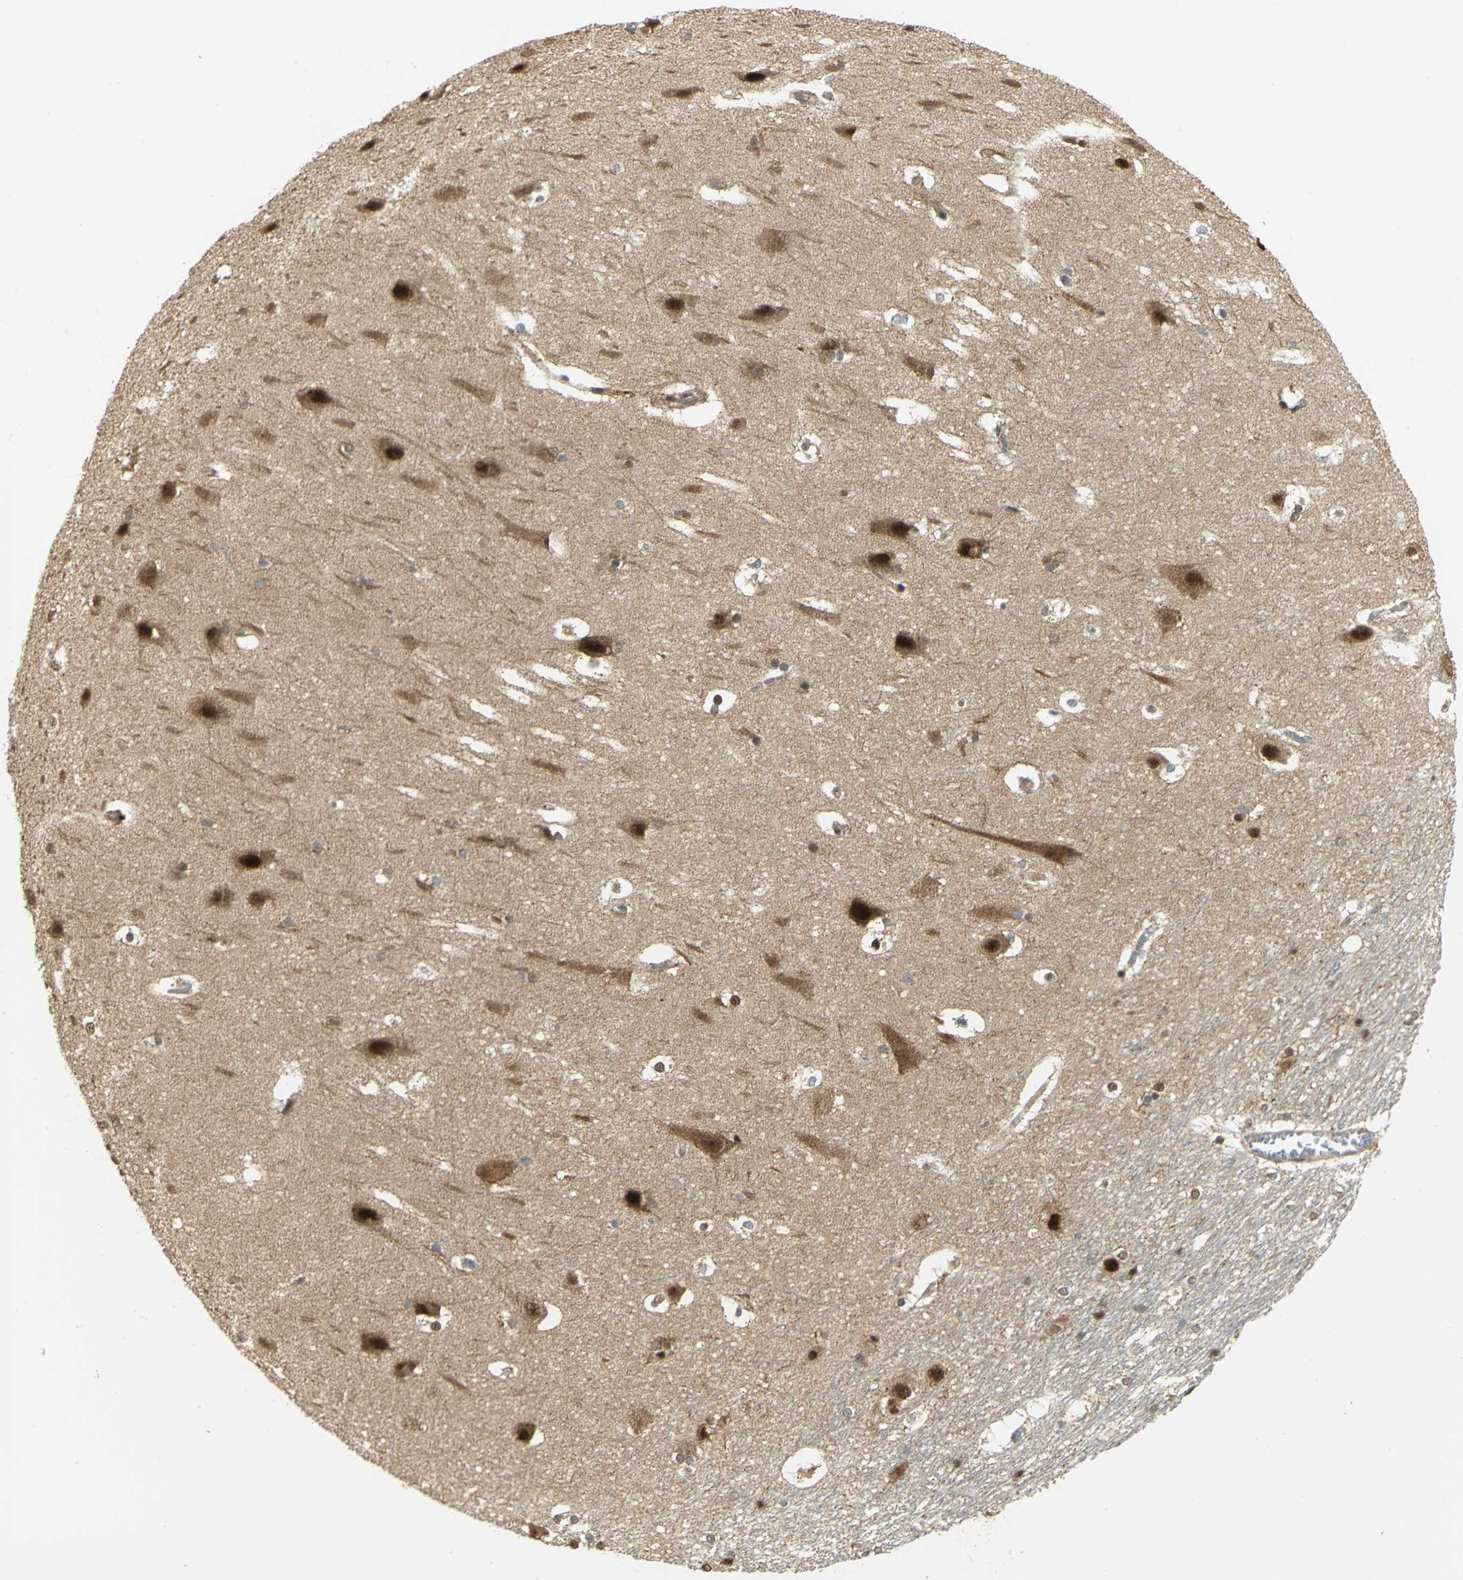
{"staining": {"intensity": "moderate", "quantity": ">75%", "location": "cytoplasmic/membranous,nuclear"}, "tissue": "hippocampus", "cell_type": "Glial cells", "image_type": "normal", "snomed": [{"axis": "morphology", "description": "Normal tissue, NOS"}, {"axis": "topography", "description": "Hippocampus"}], "caption": "Moderate cytoplasmic/membranous,nuclear protein staining is present in about >75% of glial cells in hippocampus.", "gene": "PSMC4", "patient": {"sex": "female", "age": 19}}